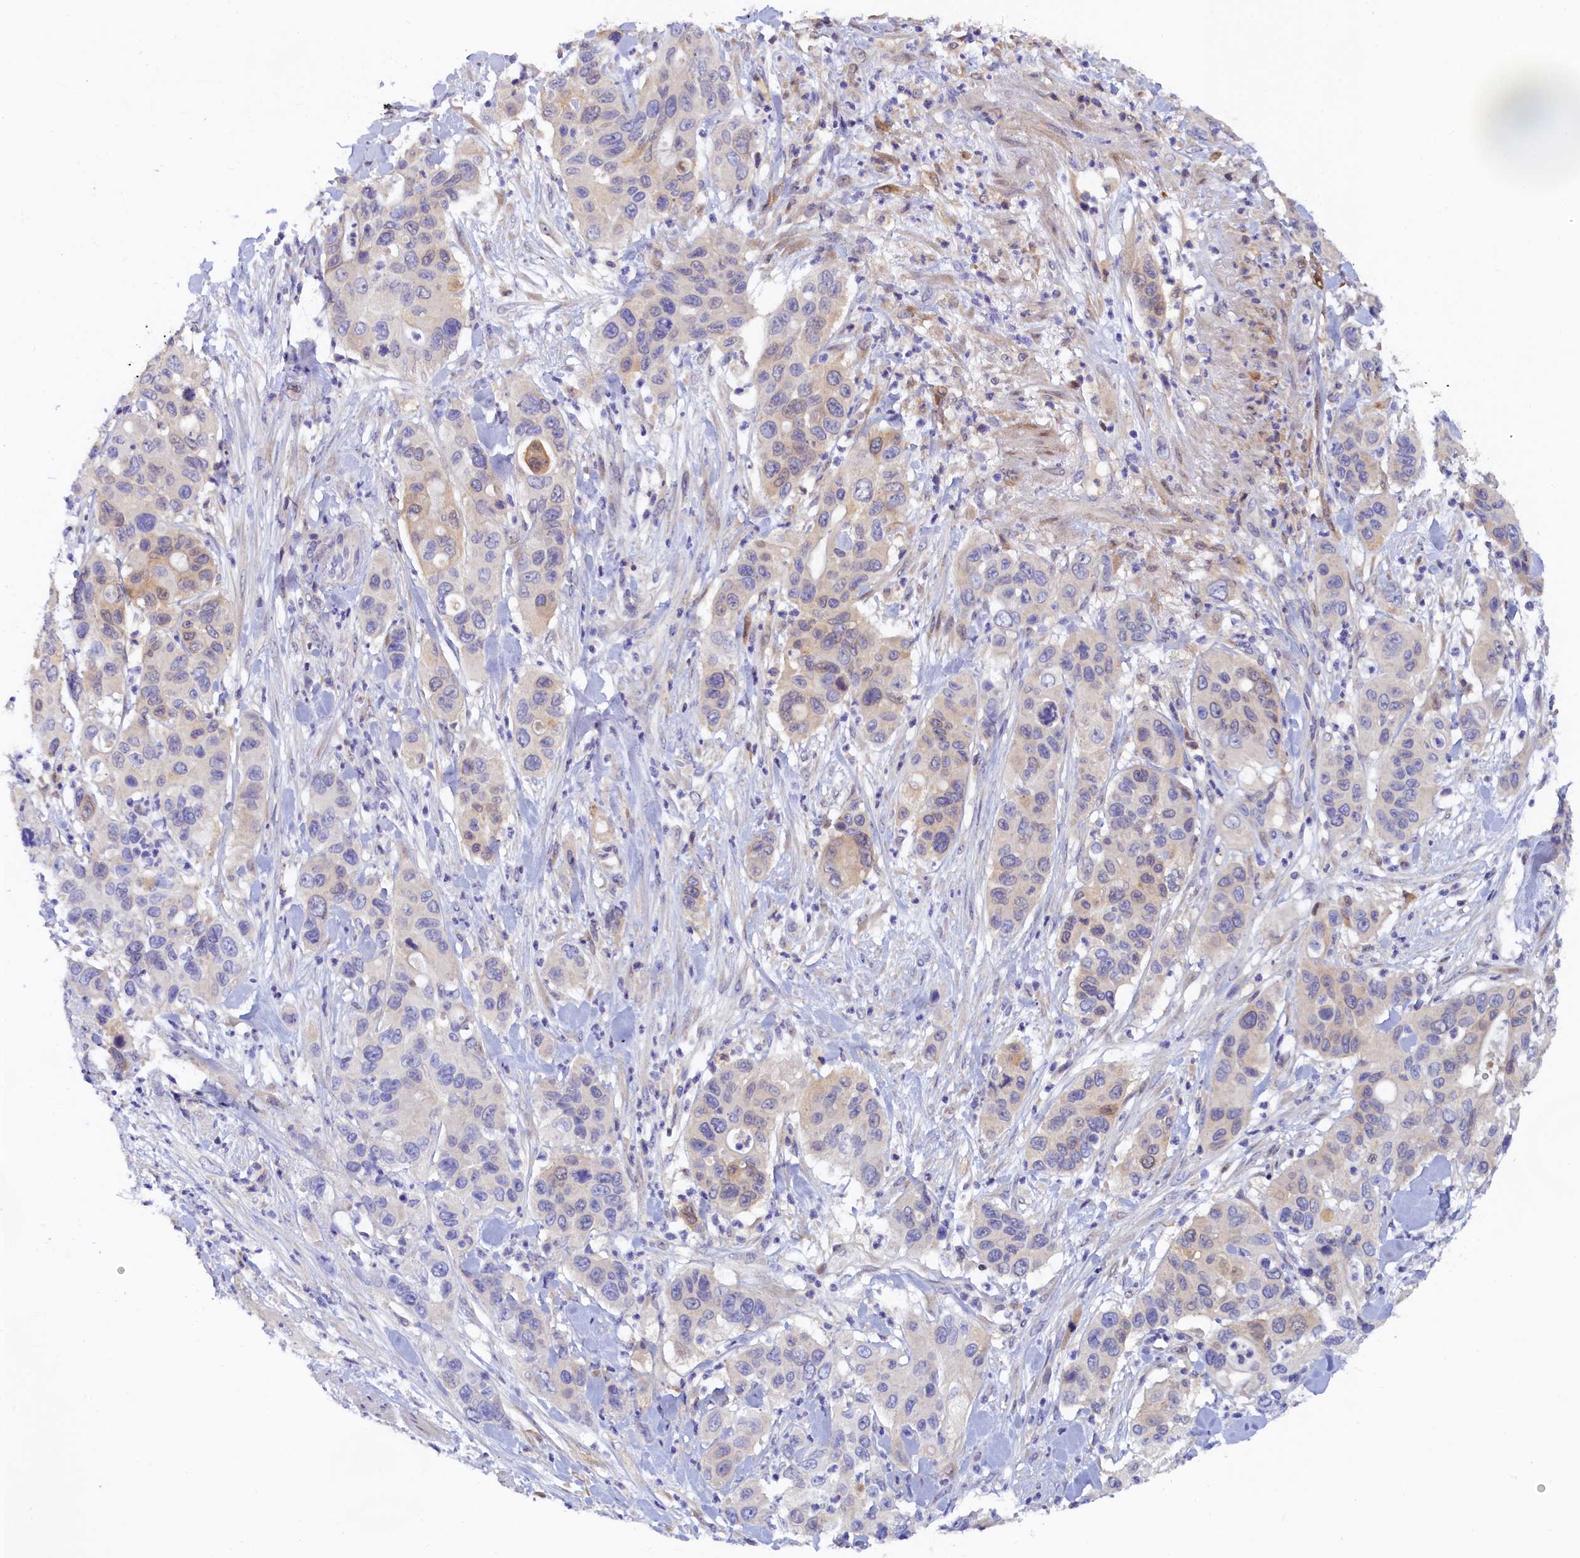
{"staining": {"intensity": "weak", "quantity": "<25%", "location": "cytoplasmic/membranous,nuclear"}, "tissue": "pancreatic cancer", "cell_type": "Tumor cells", "image_type": "cancer", "snomed": [{"axis": "morphology", "description": "Adenocarcinoma, NOS"}, {"axis": "topography", "description": "Pancreas"}], "caption": "This is a image of immunohistochemistry staining of pancreatic cancer (adenocarcinoma), which shows no expression in tumor cells. The staining is performed using DAB brown chromogen with nuclei counter-stained in using hematoxylin.", "gene": "SPATA5L1", "patient": {"sex": "female", "age": 71}}